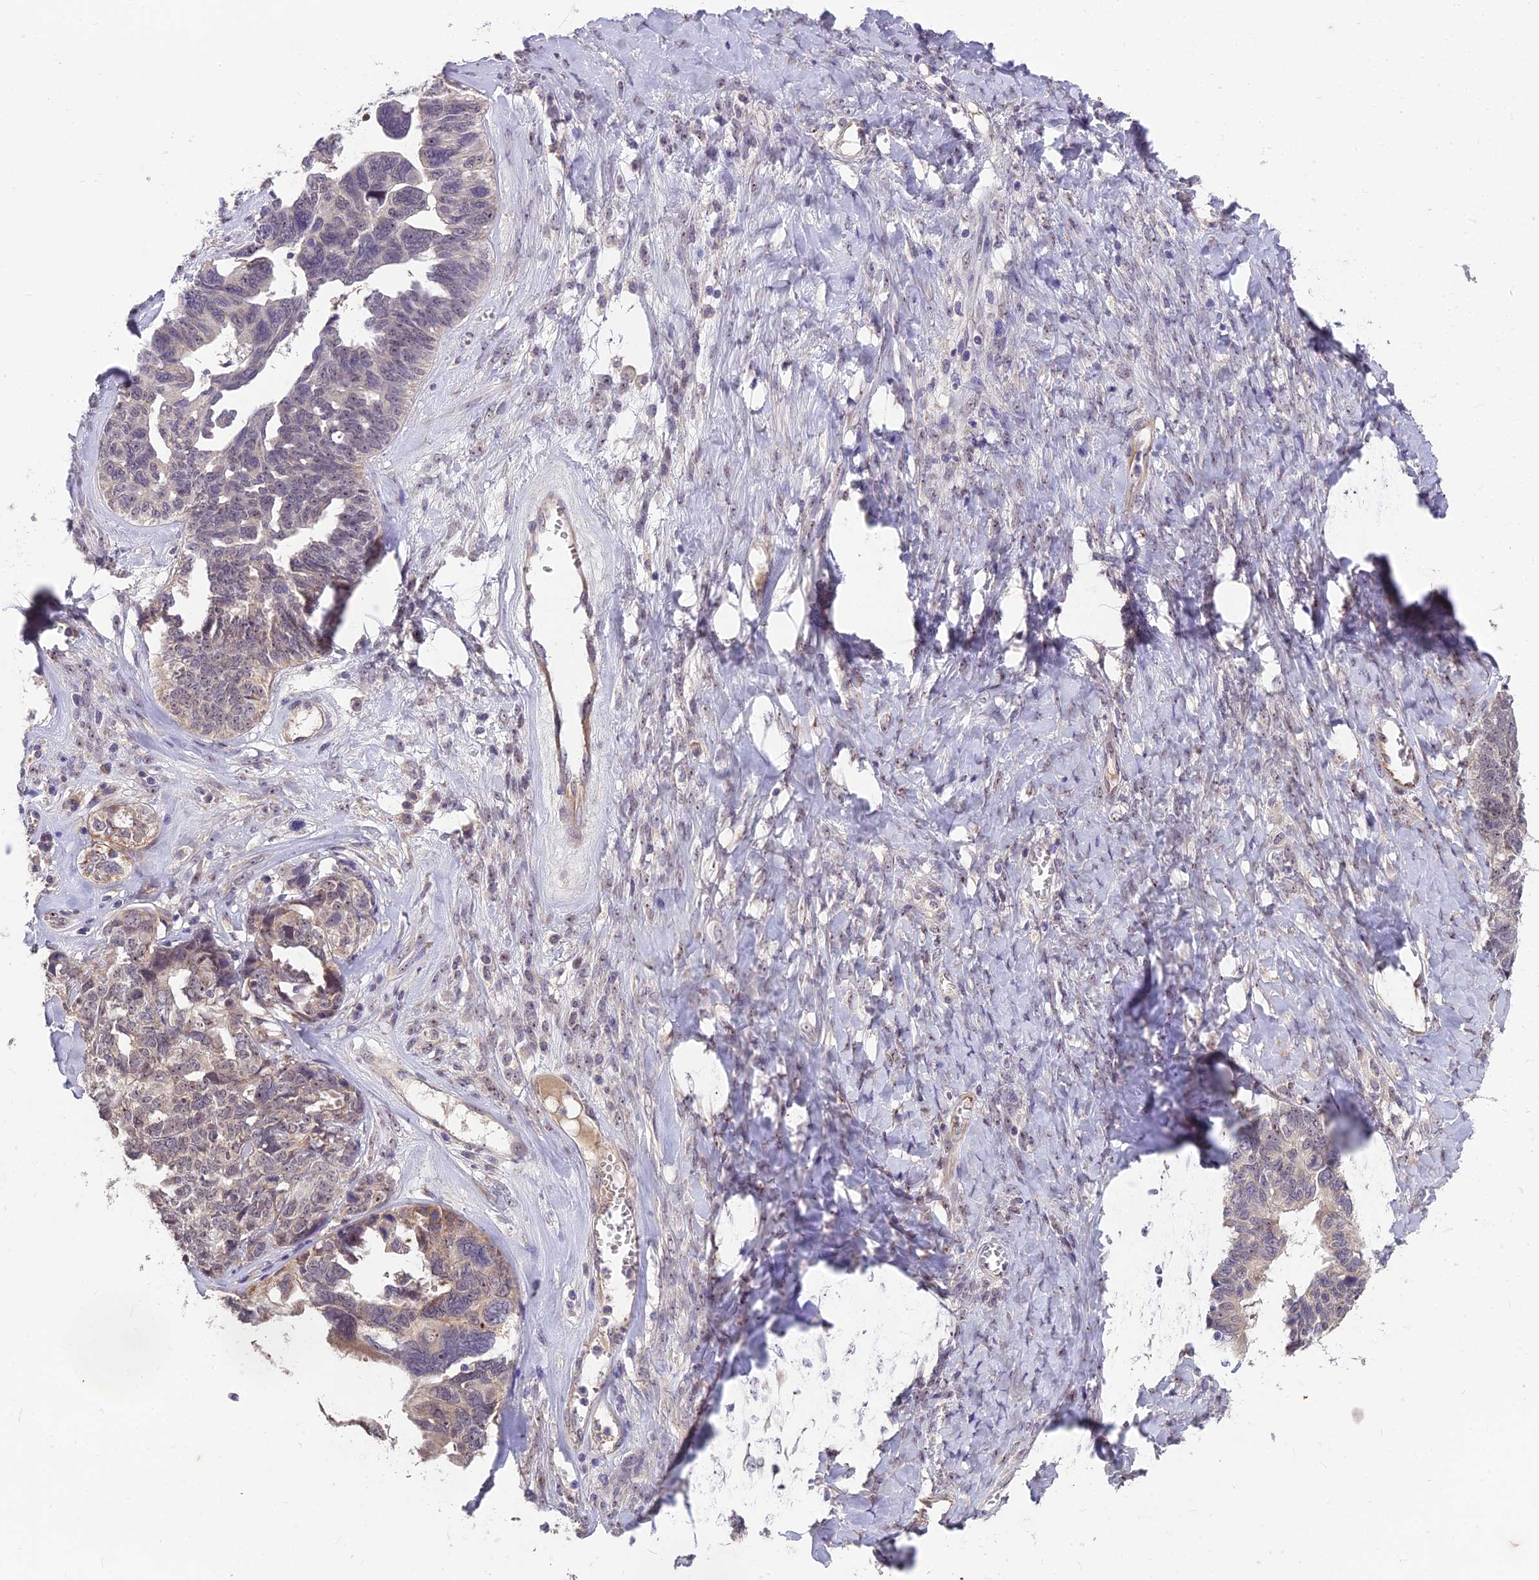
{"staining": {"intensity": "weak", "quantity": "25%-75%", "location": "cytoplasmic/membranous"}, "tissue": "ovarian cancer", "cell_type": "Tumor cells", "image_type": "cancer", "snomed": [{"axis": "morphology", "description": "Cystadenocarcinoma, serous, NOS"}, {"axis": "topography", "description": "Ovary"}], "caption": "About 25%-75% of tumor cells in human serous cystadenocarcinoma (ovarian) exhibit weak cytoplasmic/membranous protein expression as visualized by brown immunohistochemical staining.", "gene": "ZNF333", "patient": {"sex": "female", "age": 79}}